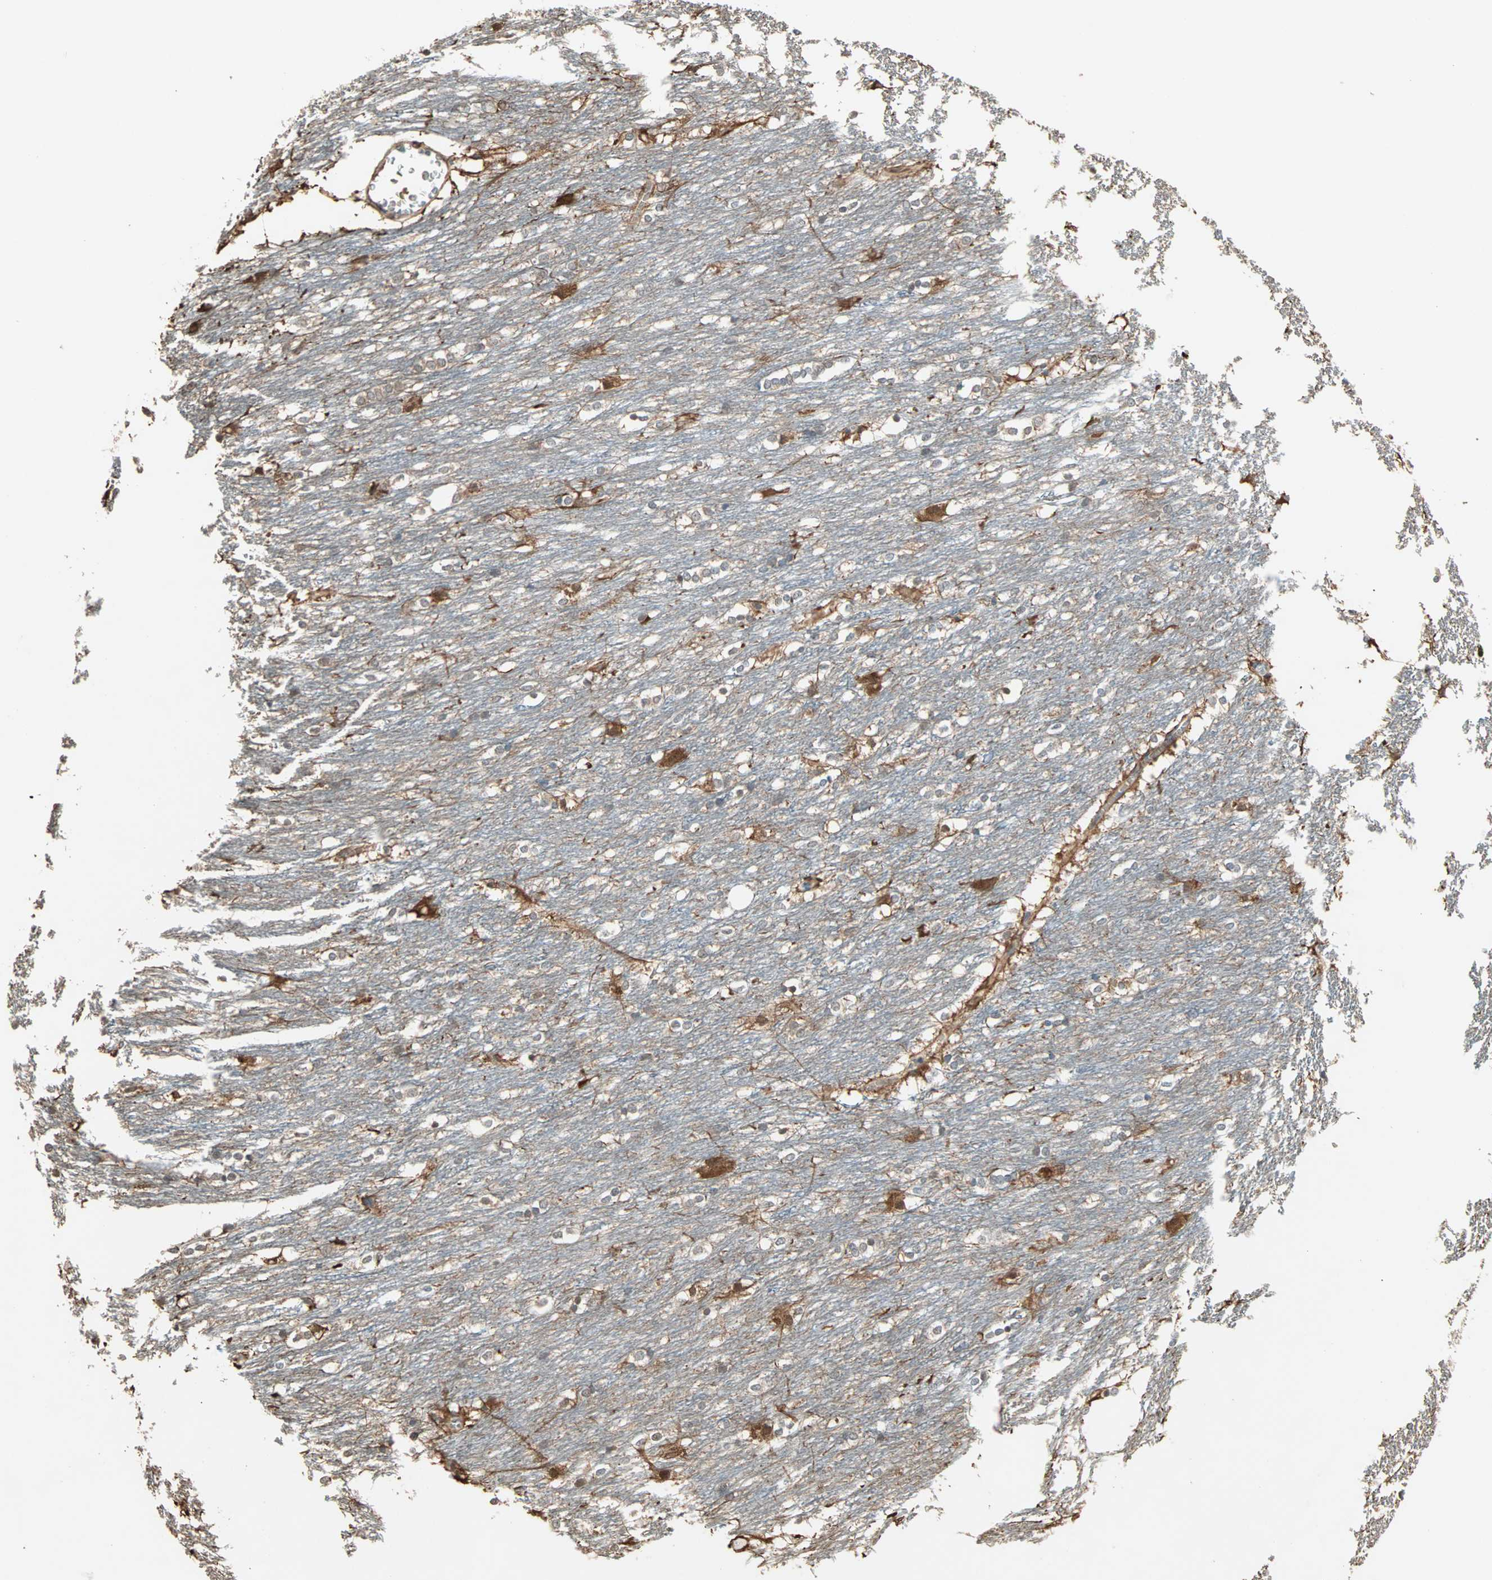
{"staining": {"intensity": "moderate", "quantity": "<25%", "location": "cytoplasmic/membranous"}, "tissue": "caudate", "cell_type": "Glial cells", "image_type": "normal", "snomed": [{"axis": "morphology", "description": "Normal tissue, NOS"}, {"axis": "topography", "description": "Lateral ventricle wall"}], "caption": "Moderate cytoplasmic/membranous protein positivity is present in about <25% of glial cells in caudate. Using DAB (brown) and hematoxylin (blue) stains, captured at high magnification using brightfield microscopy.", "gene": "DRG2", "patient": {"sex": "female", "age": 19}}